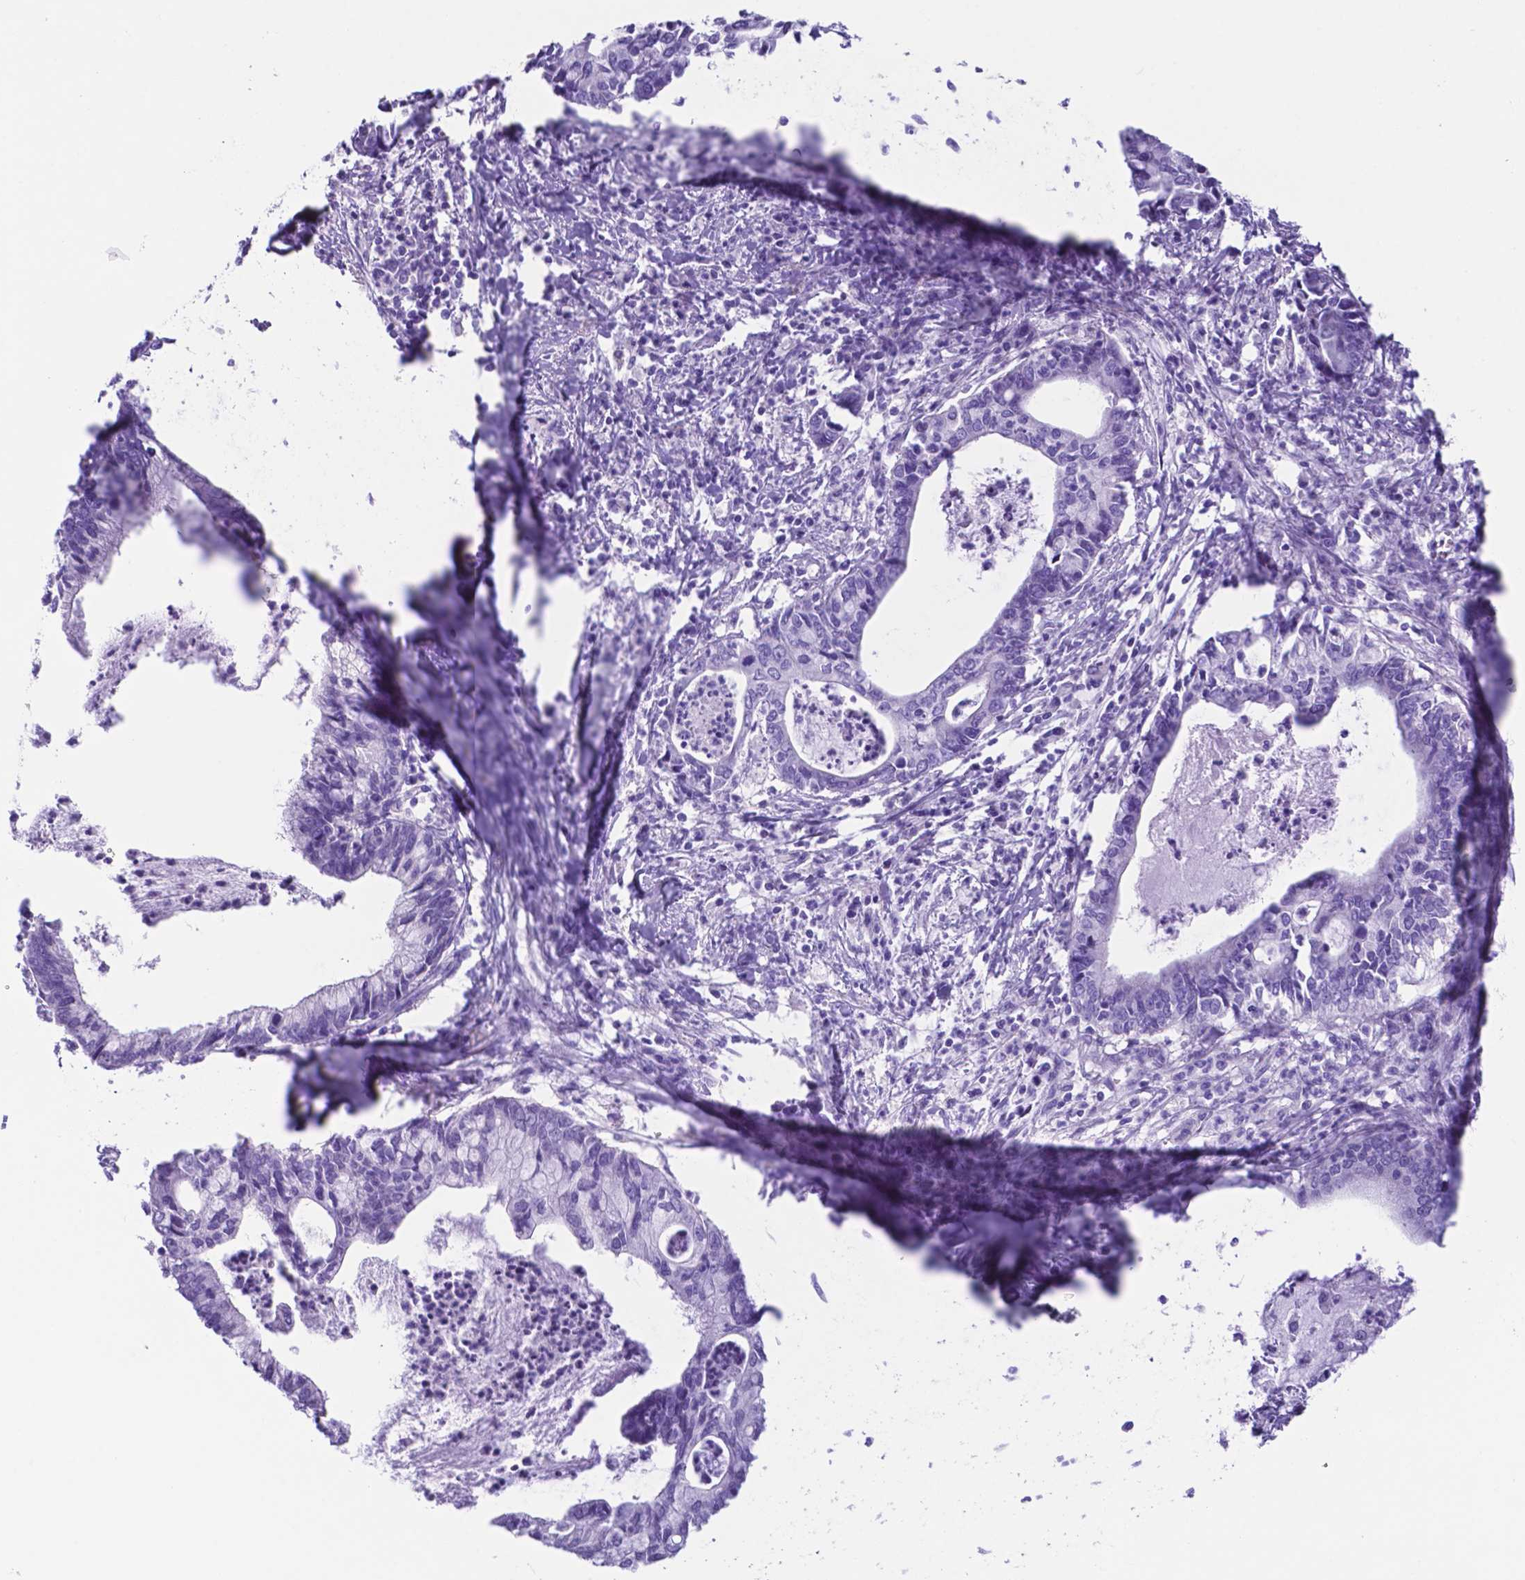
{"staining": {"intensity": "negative", "quantity": "none", "location": "none"}, "tissue": "cervical cancer", "cell_type": "Tumor cells", "image_type": "cancer", "snomed": [{"axis": "morphology", "description": "Adenocarcinoma, NOS"}, {"axis": "topography", "description": "Cervix"}], "caption": "Tumor cells are negative for protein expression in human adenocarcinoma (cervical).", "gene": "DNAAF8", "patient": {"sex": "female", "age": 42}}